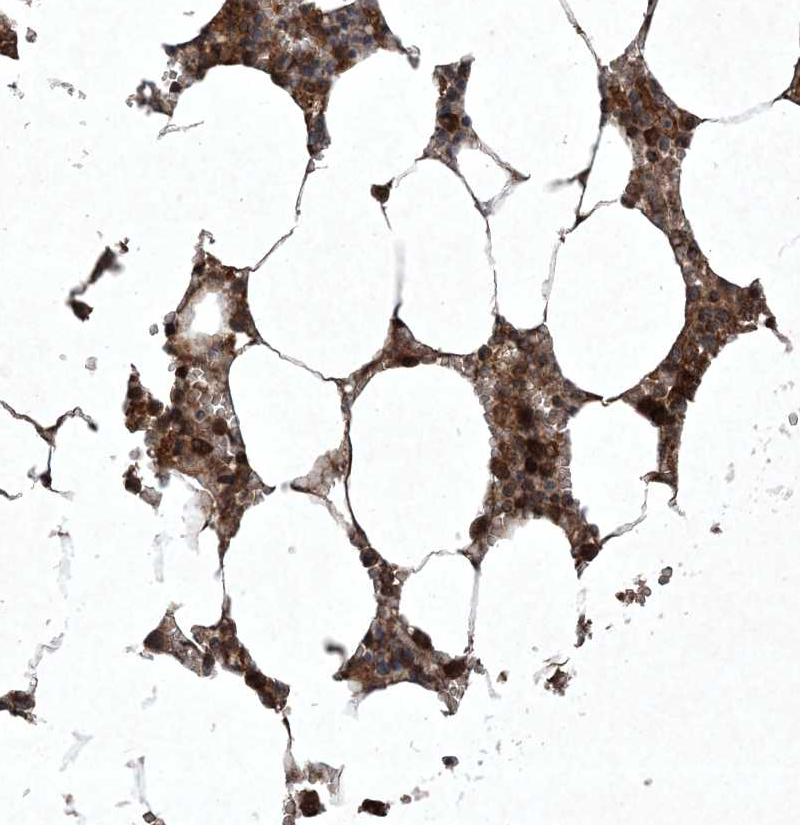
{"staining": {"intensity": "strong", "quantity": ">75%", "location": "cytoplasmic/membranous"}, "tissue": "bone marrow", "cell_type": "Hematopoietic cells", "image_type": "normal", "snomed": [{"axis": "morphology", "description": "Normal tissue, NOS"}, {"axis": "topography", "description": "Bone marrow"}], "caption": "High-power microscopy captured an immunohistochemistry (IHC) micrograph of unremarkable bone marrow, revealing strong cytoplasmic/membranous expression in about >75% of hematopoietic cells. Using DAB (brown) and hematoxylin (blue) stains, captured at high magnification using brightfield microscopy.", "gene": "GNG5", "patient": {"sex": "male", "age": 70}}